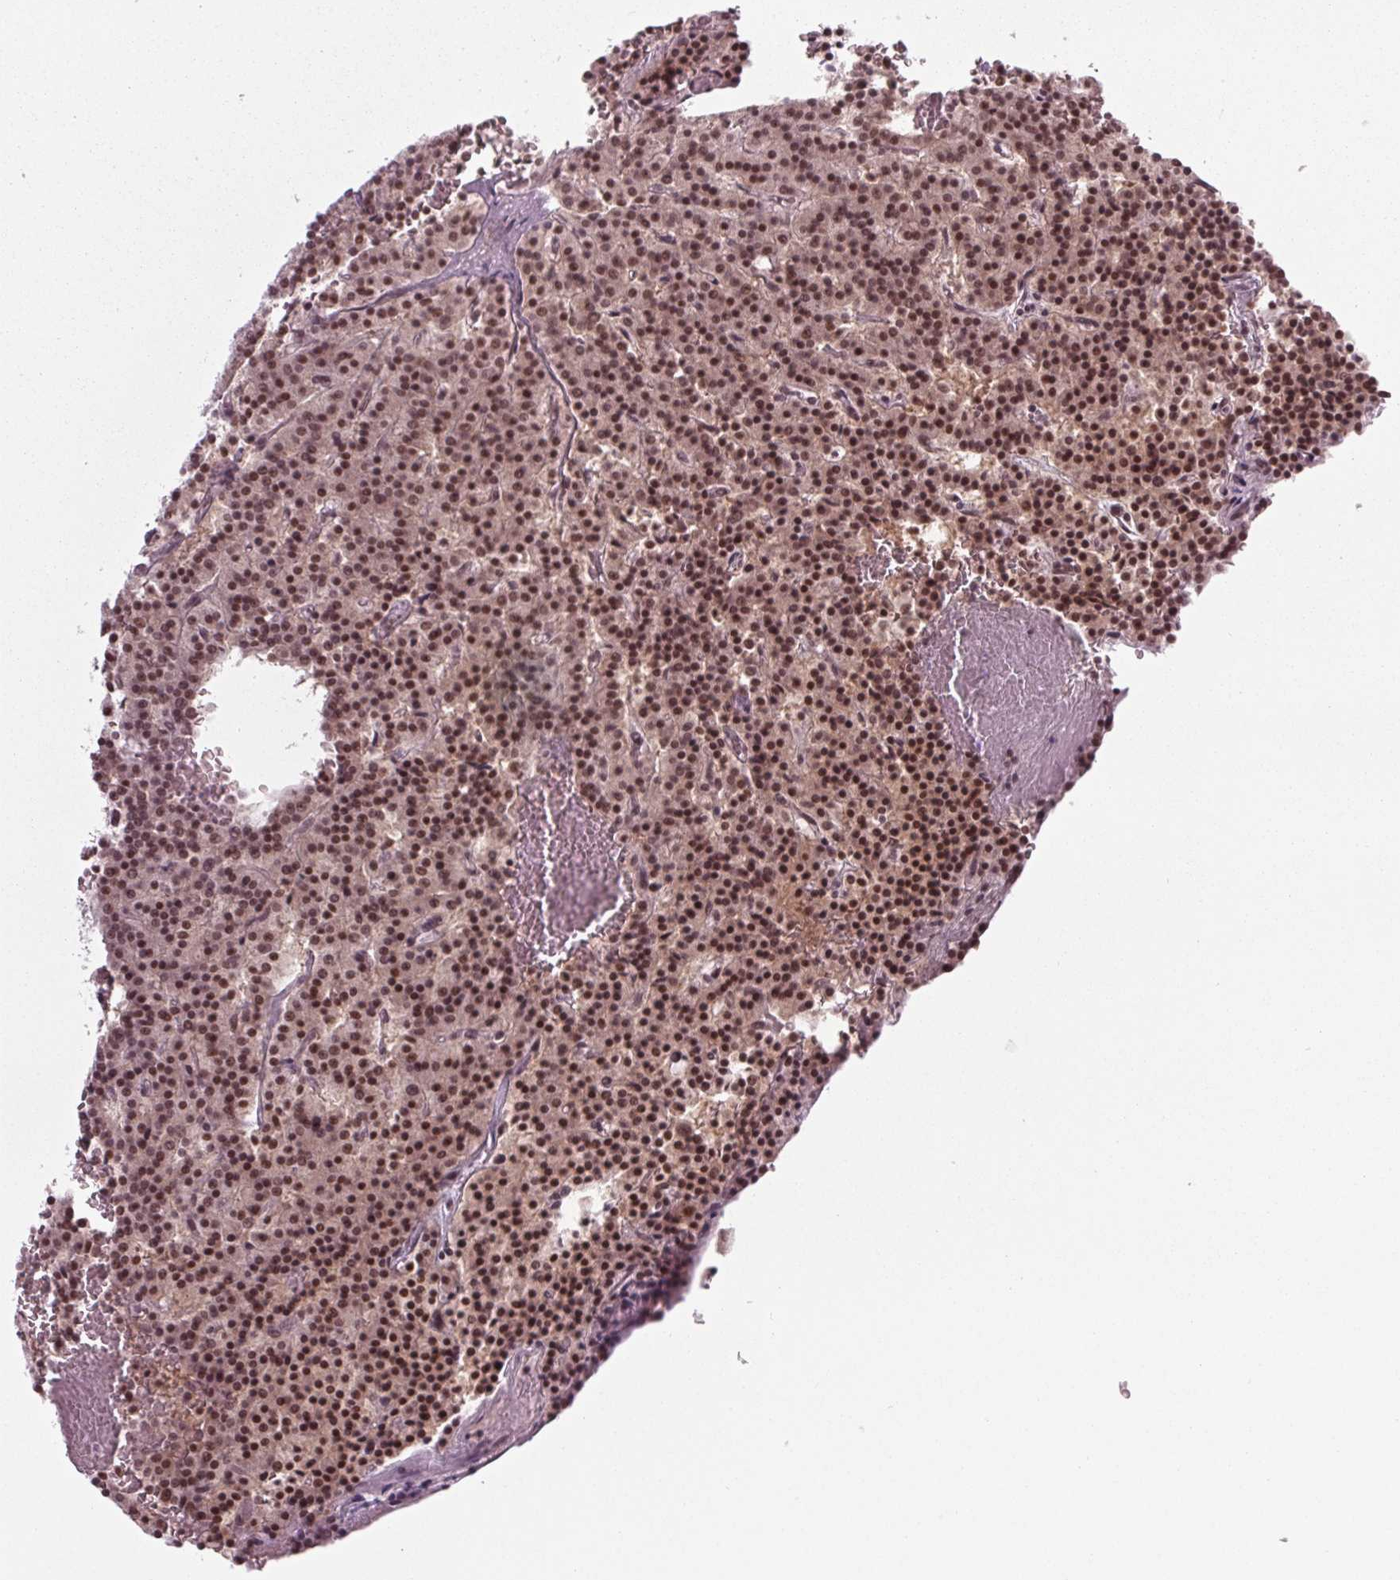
{"staining": {"intensity": "moderate", "quantity": ">75%", "location": "nuclear"}, "tissue": "carcinoid", "cell_type": "Tumor cells", "image_type": "cancer", "snomed": [{"axis": "morphology", "description": "Carcinoid, malignant, NOS"}, {"axis": "topography", "description": "Lung"}], "caption": "An image showing moderate nuclear positivity in approximately >75% of tumor cells in carcinoid (malignant), as visualized by brown immunohistochemical staining.", "gene": "DDX41", "patient": {"sex": "male", "age": 70}}